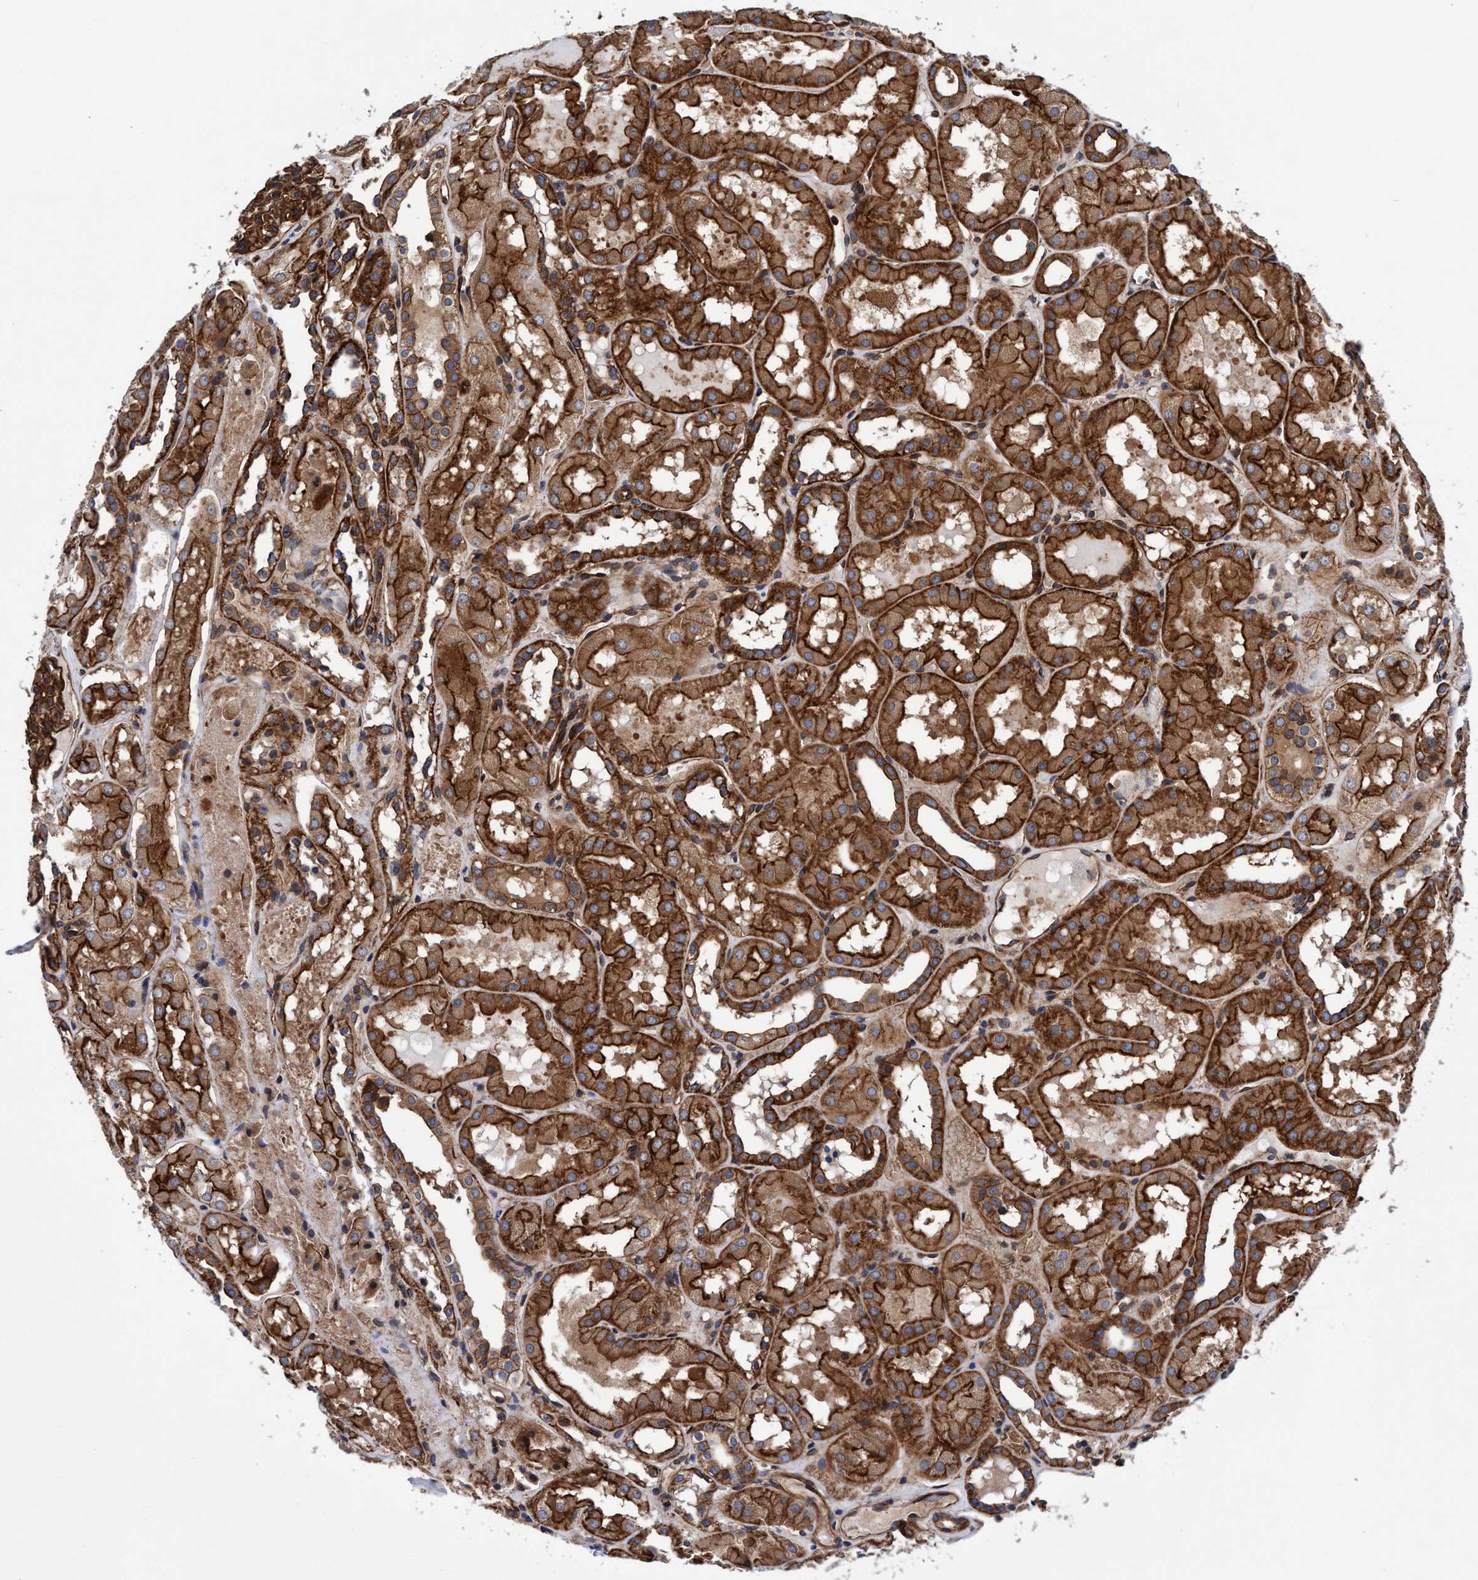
{"staining": {"intensity": "strong", "quantity": ">75%", "location": "cytoplasmic/membranous"}, "tissue": "kidney", "cell_type": "Cells in glomeruli", "image_type": "normal", "snomed": [{"axis": "morphology", "description": "Normal tissue, NOS"}, {"axis": "topography", "description": "Kidney"}, {"axis": "topography", "description": "Urinary bladder"}], "caption": "A micrograph showing strong cytoplasmic/membranous expression in about >75% of cells in glomeruli in normal kidney, as visualized by brown immunohistochemical staining.", "gene": "MCM3AP", "patient": {"sex": "male", "age": 16}}